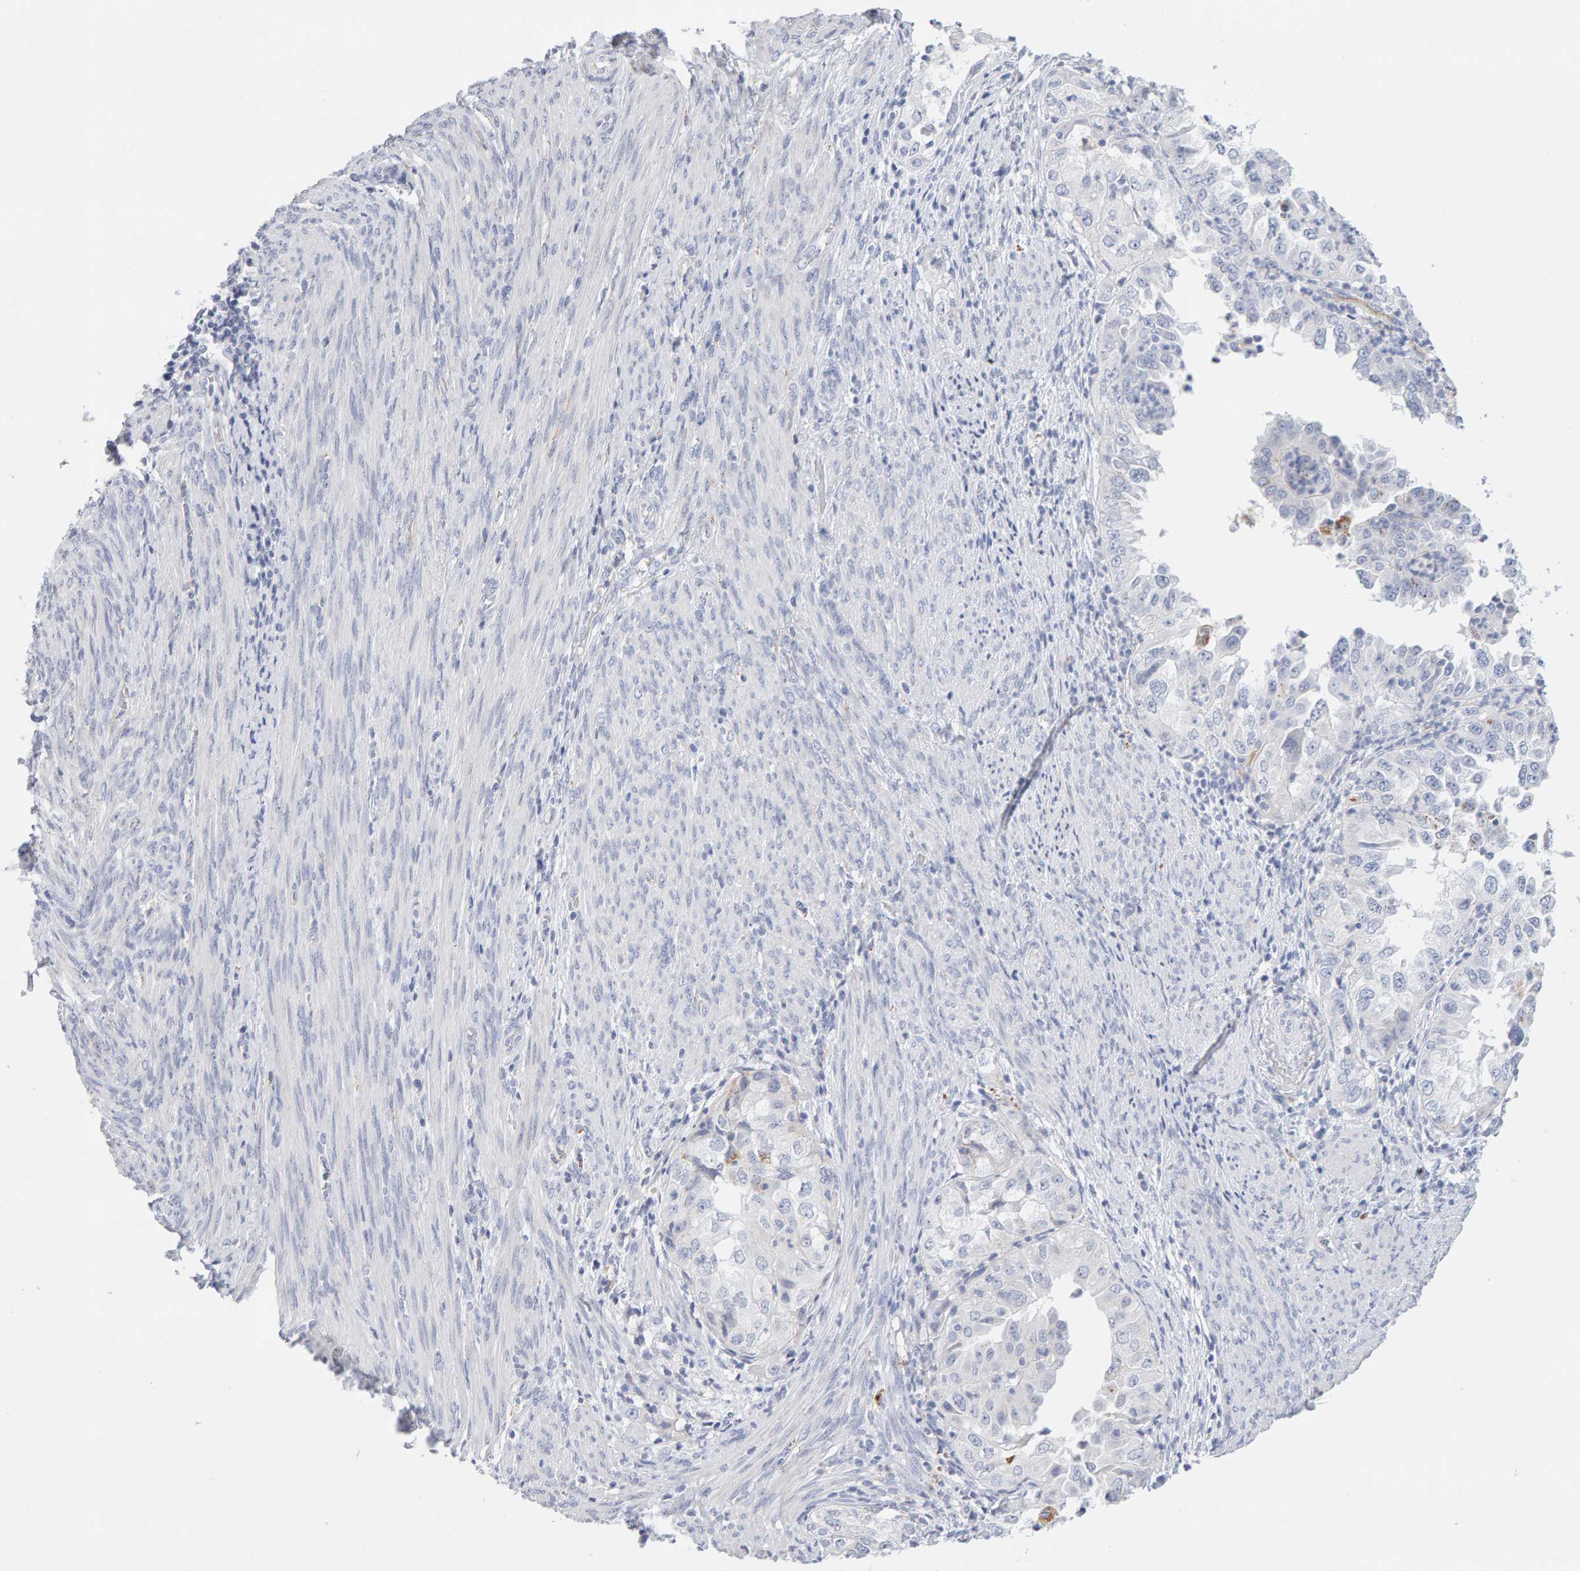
{"staining": {"intensity": "negative", "quantity": "none", "location": "none"}, "tissue": "endometrial cancer", "cell_type": "Tumor cells", "image_type": "cancer", "snomed": [{"axis": "morphology", "description": "Adenocarcinoma, NOS"}, {"axis": "topography", "description": "Endometrium"}], "caption": "High magnification brightfield microscopy of endometrial cancer stained with DAB (brown) and counterstained with hematoxylin (blue): tumor cells show no significant staining. (DAB immunohistochemistry (IHC) with hematoxylin counter stain).", "gene": "METRNL", "patient": {"sex": "female", "age": 85}}